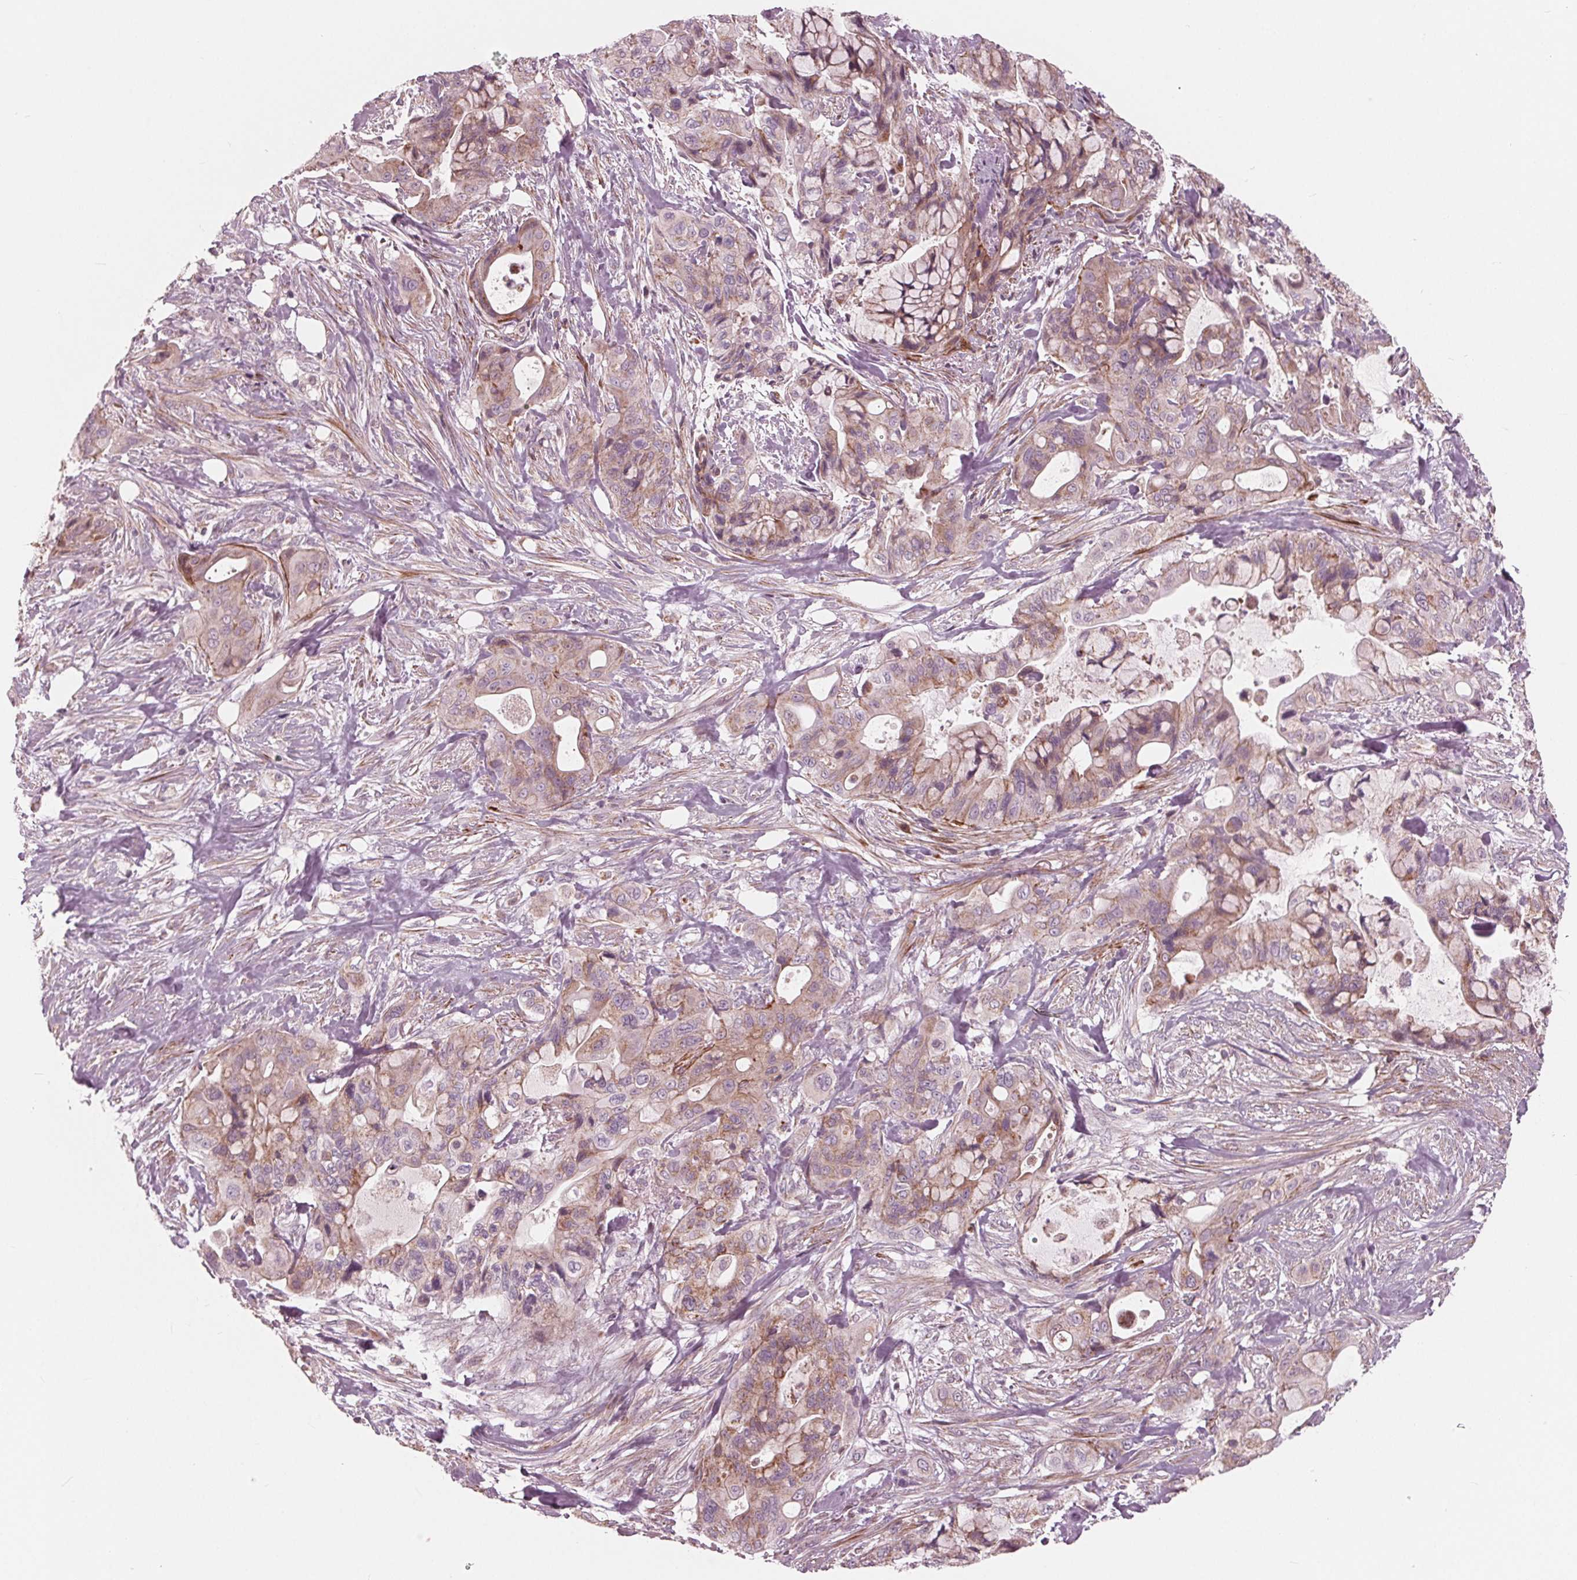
{"staining": {"intensity": "moderate", "quantity": "25%-75%", "location": "cytoplasmic/membranous"}, "tissue": "pancreatic cancer", "cell_type": "Tumor cells", "image_type": "cancer", "snomed": [{"axis": "morphology", "description": "Adenocarcinoma, NOS"}, {"axis": "topography", "description": "Pancreas"}], "caption": "Pancreatic cancer stained with a brown dye reveals moderate cytoplasmic/membranous positive expression in approximately 25%-75% of tumor cells.", "gene": "DCAF4L2", "patient": {"sex": "male", "age": 71}}